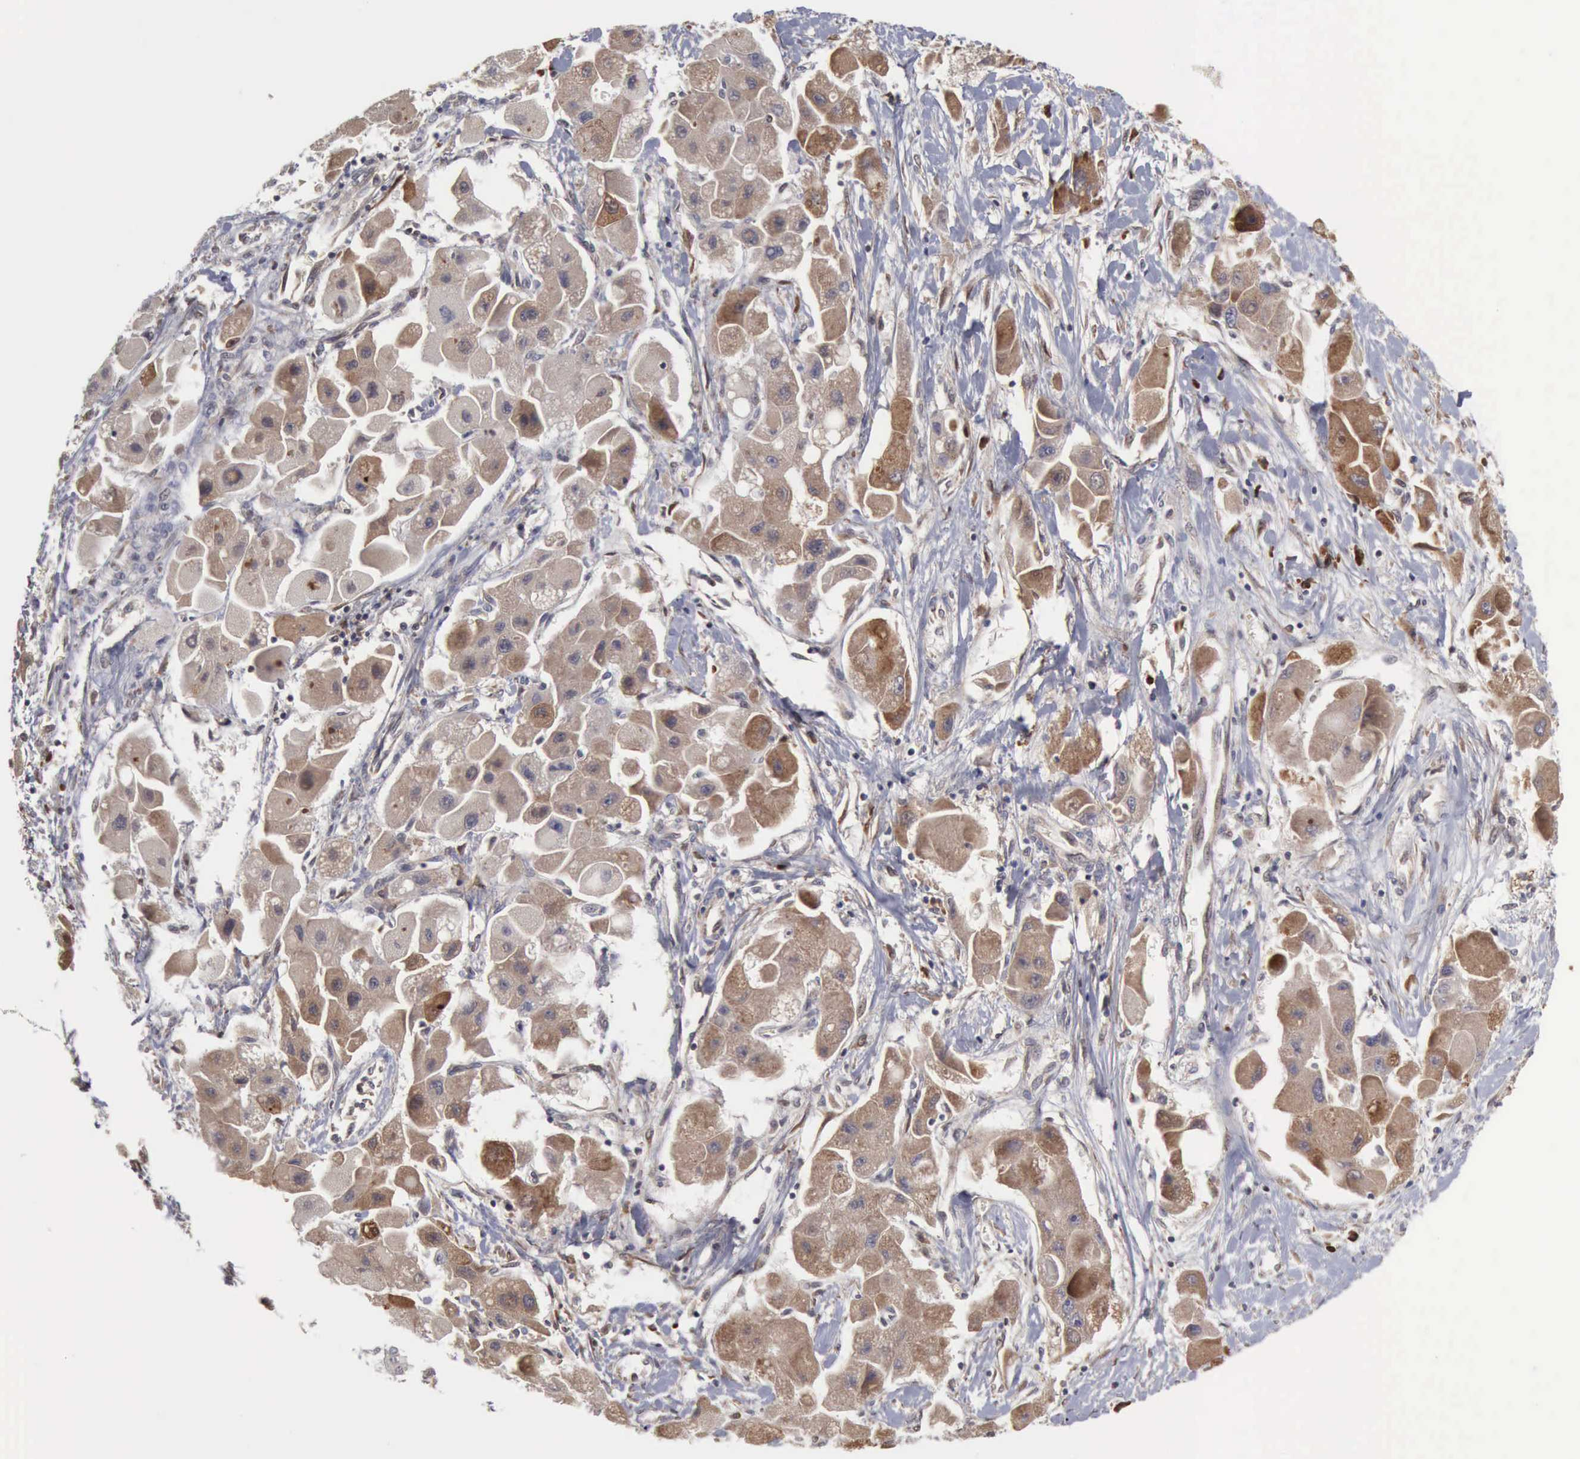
{"staining": {"intensity": "moderate", "quantity": ">75%", "location": "cytoplasmic/membranous"}, "tissue": "liver cancer", "cell_type": "Tumor cells", "image_type": "cancer", "snomed": [{"axis": "morphology", "description": "Carcinoma, Hepatocellular, NOS"}, {"axis": "topography", "description": "Liver"}], "caption": "High-magnification brightfield microscopy of liver cancer (hepatocellular carcinoma) stained with DAB (brown) and counterstained with hematoxylin (blue). tumor cells exhibit moderate cytoplasmic/membranous positivity is identified in approximately>75% of cells.", "gene": "APOL2", "patient": {"sex": "male", "age": 24}}